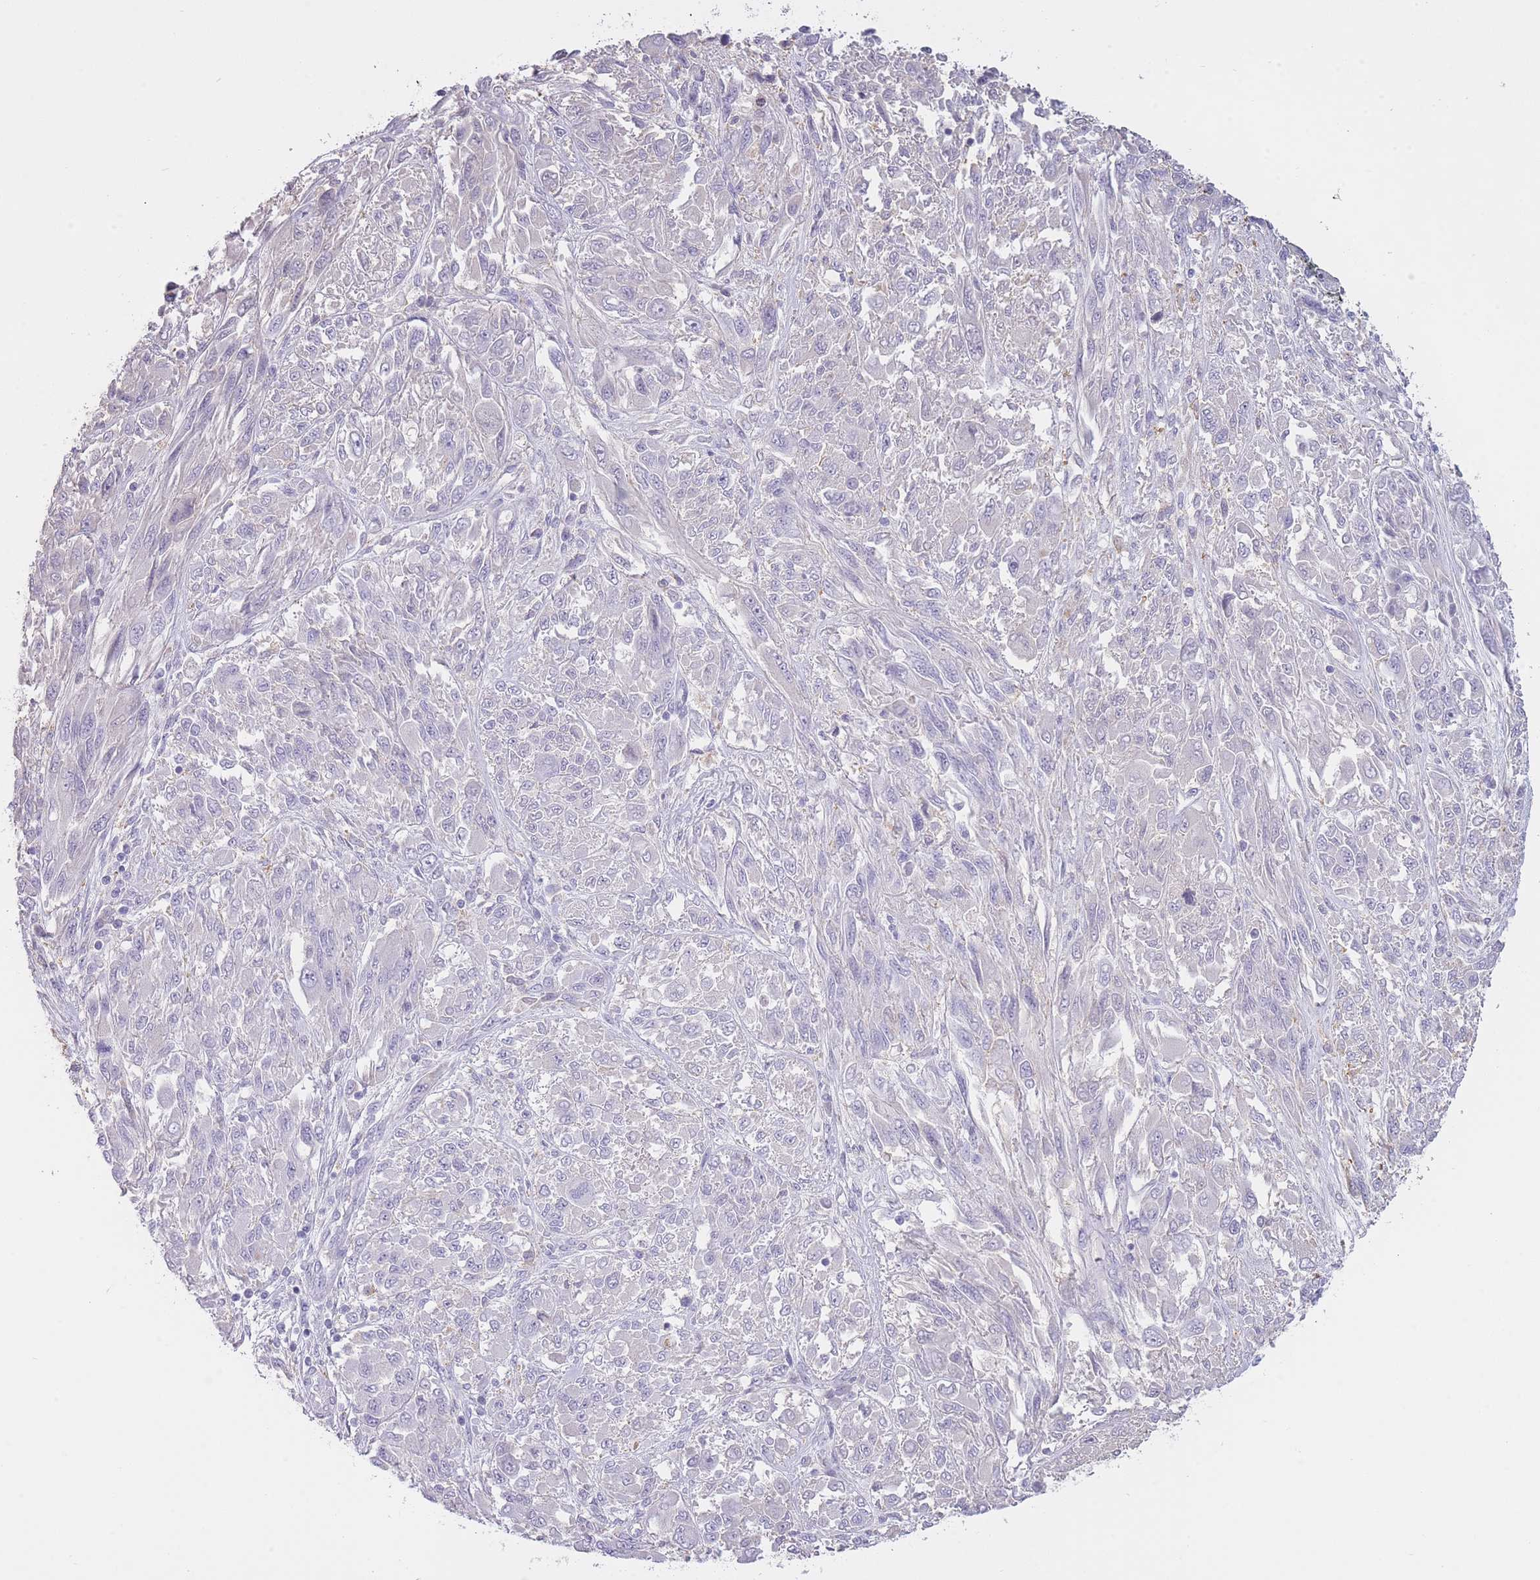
{"staining": {"intensity": "negative", "quantity": "none", "location": "none"}, "tissue": "melanoma", "cell_type": "Tumor cells", "image_type": "cancer", "snomed": [{"axis": "morphology", "description": "Malignant melanoma, NOS"}, {"axis": "topography", "description": "Skin"}], "caption": "Tumor cells show no significant positivity in melanoma.", "gene": "AP3S2", "patient": {"sex": "female", "age": 91}}